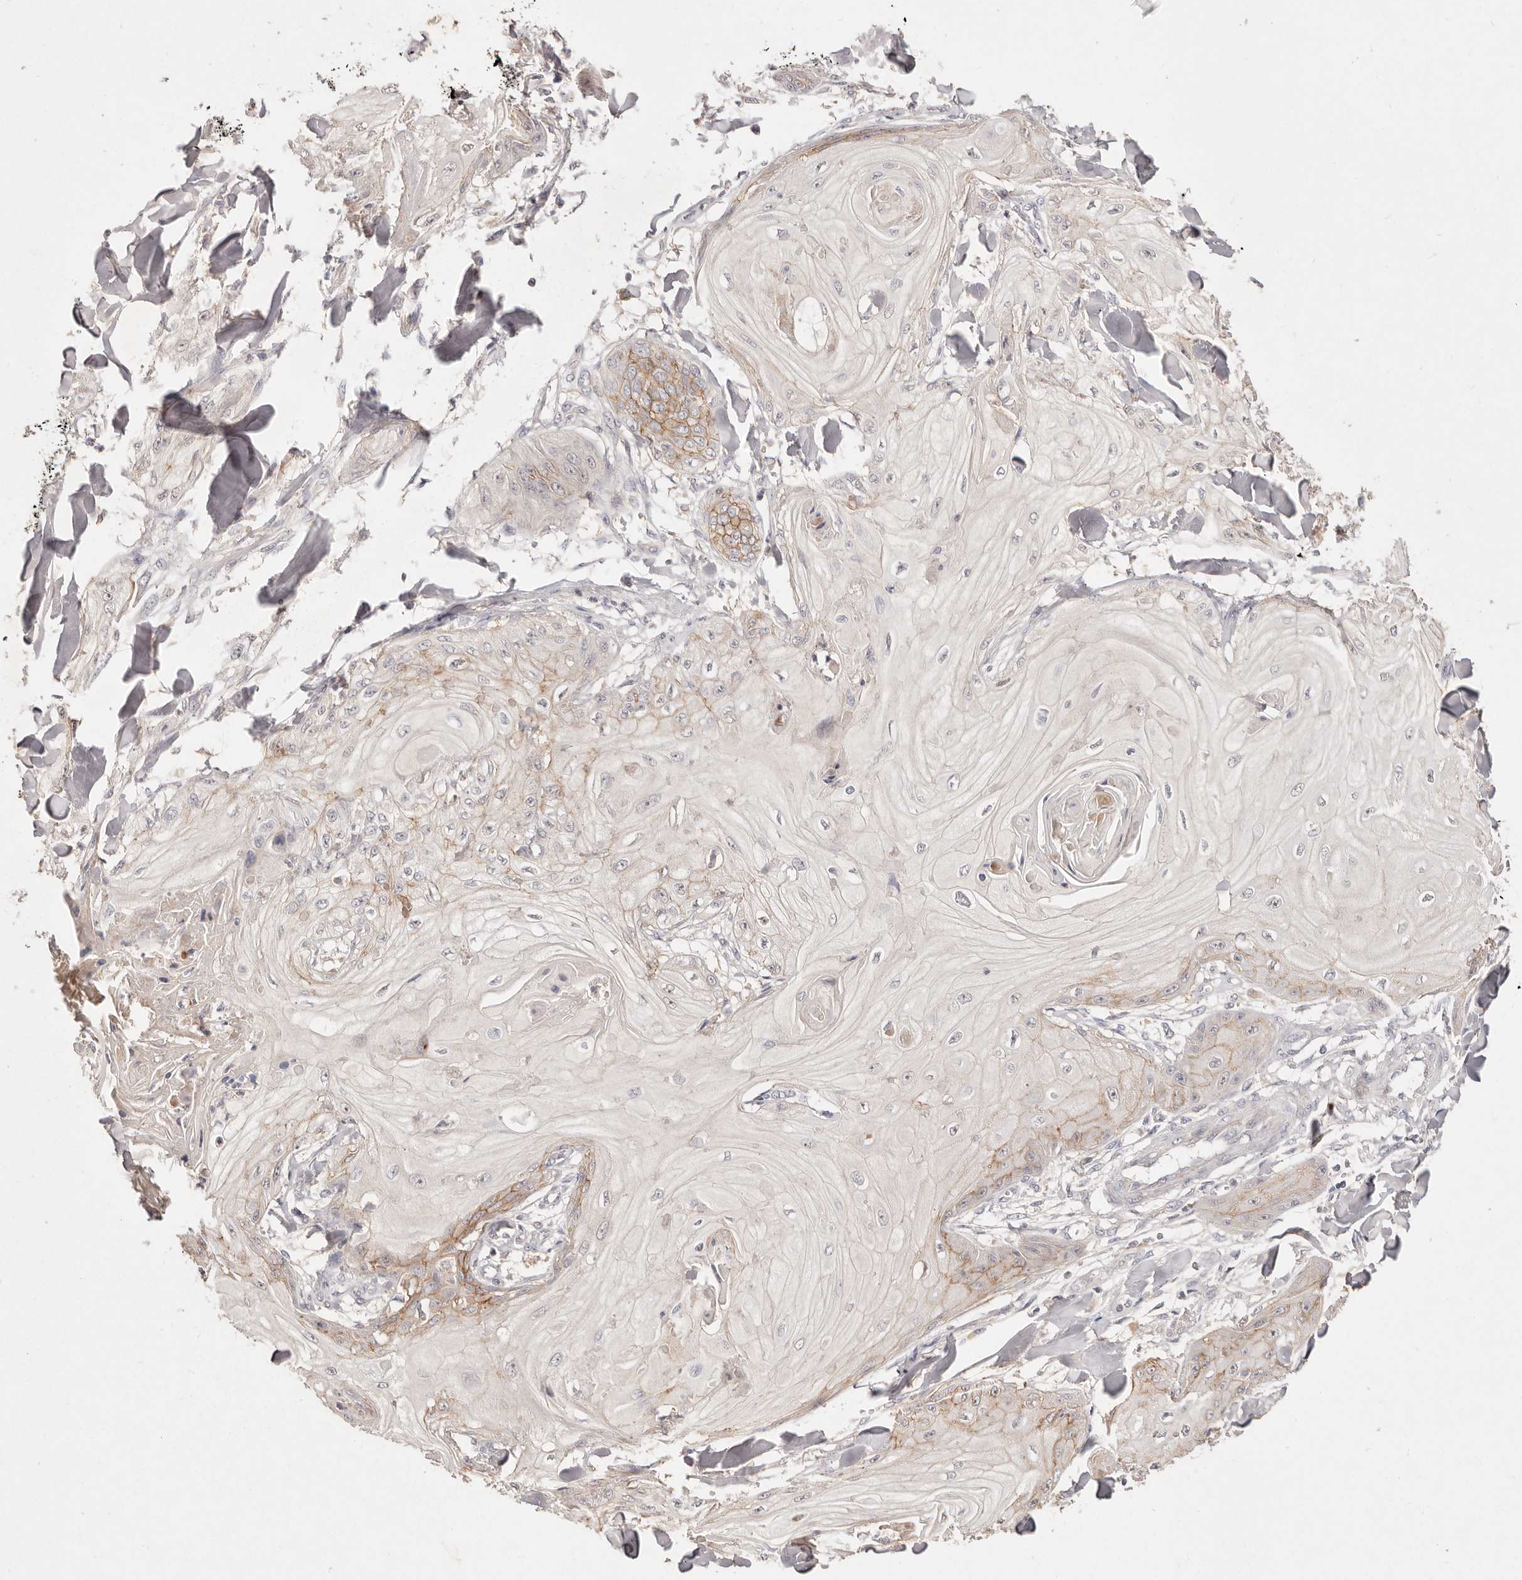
{"staining": {"intensity": "moderate", "quantity": "<25%", "location": "cytoplasmic/membranous"}, "tissue": "skin cancer", "cell_type": "Tumor cells", "image_type": "cancer", "snomed": [{"axis": "morphology", "description": "Squamous cell carcinoma, NOS"}, {"axis": "topography", "description": "Skin"}], "caption": "Protein staining displays moderate cytoplasmic/membranous positivity in approximately <25% of tumor cells in squamous cell carcinoma (skin).", "gene": "CXADR", "patient": {"sex": "male", "age": 74}}